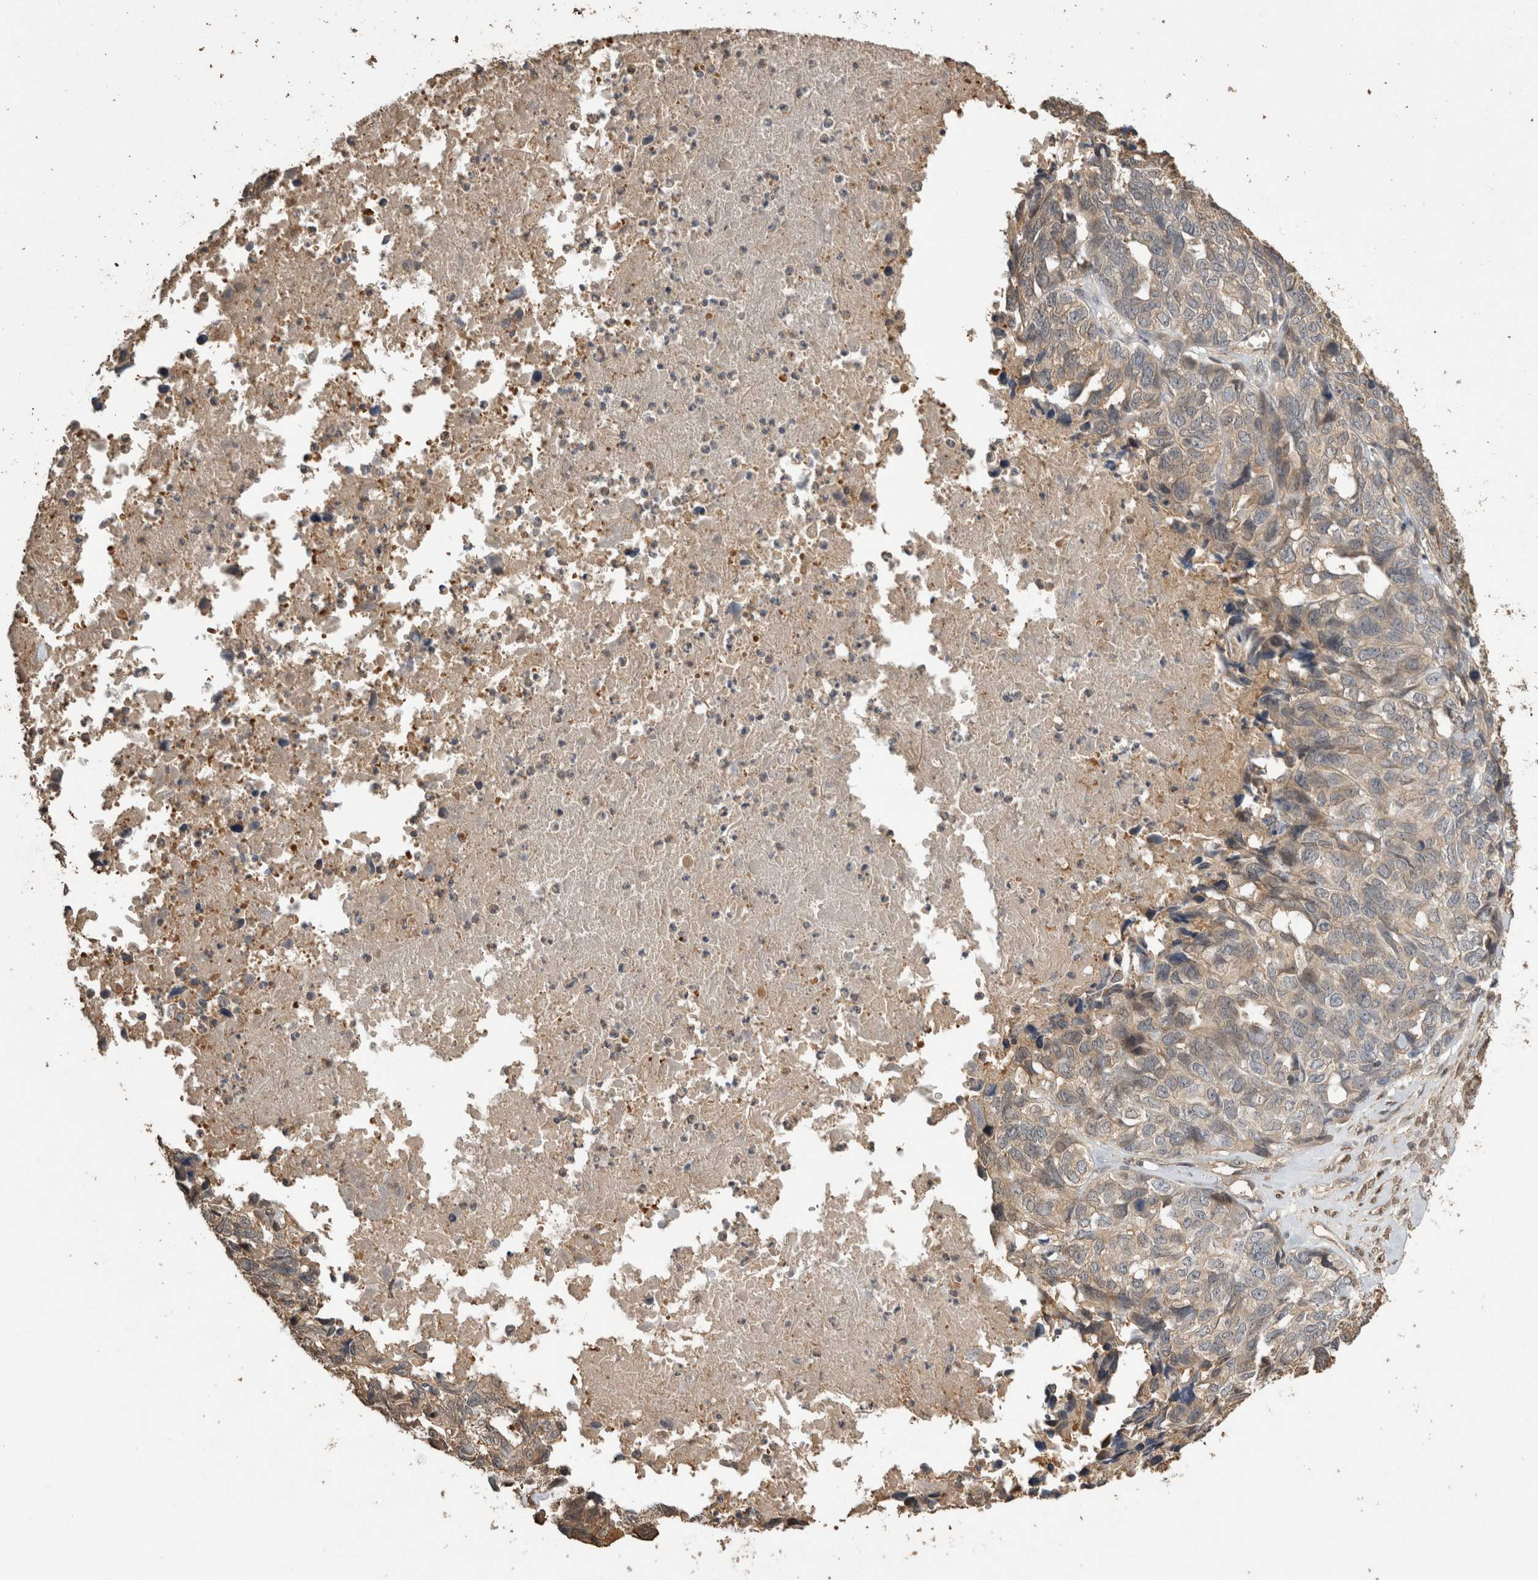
{"staining": {"intensity": "weak", "quantity": ">75%", "location": "cytoplasmic/membranous"}, "tissue": "ovarian cancer", "cell_type": "Tumor cells", "image_type": "cancer", "snomed": [{"axis": "morphology", "description": "Cystadenocarcinoma, serous, NOS"}, {"axis": "topography", "description": "Ovary"}], "caption": "The histopathology image shows staining of ovarian serous cystadenocarcinoma, revealing weak cytoplasmic/membranous protein staining (brown color) within tumor cells. The protein of interest is stained brown, and the nuclei are stained in blue (DAB (3,3'-diaminobenzidine) IHC with brightfield microscopy, high magnification).", "gene": "RHPN1", "patient": {"sex": "female", "age": 79}}